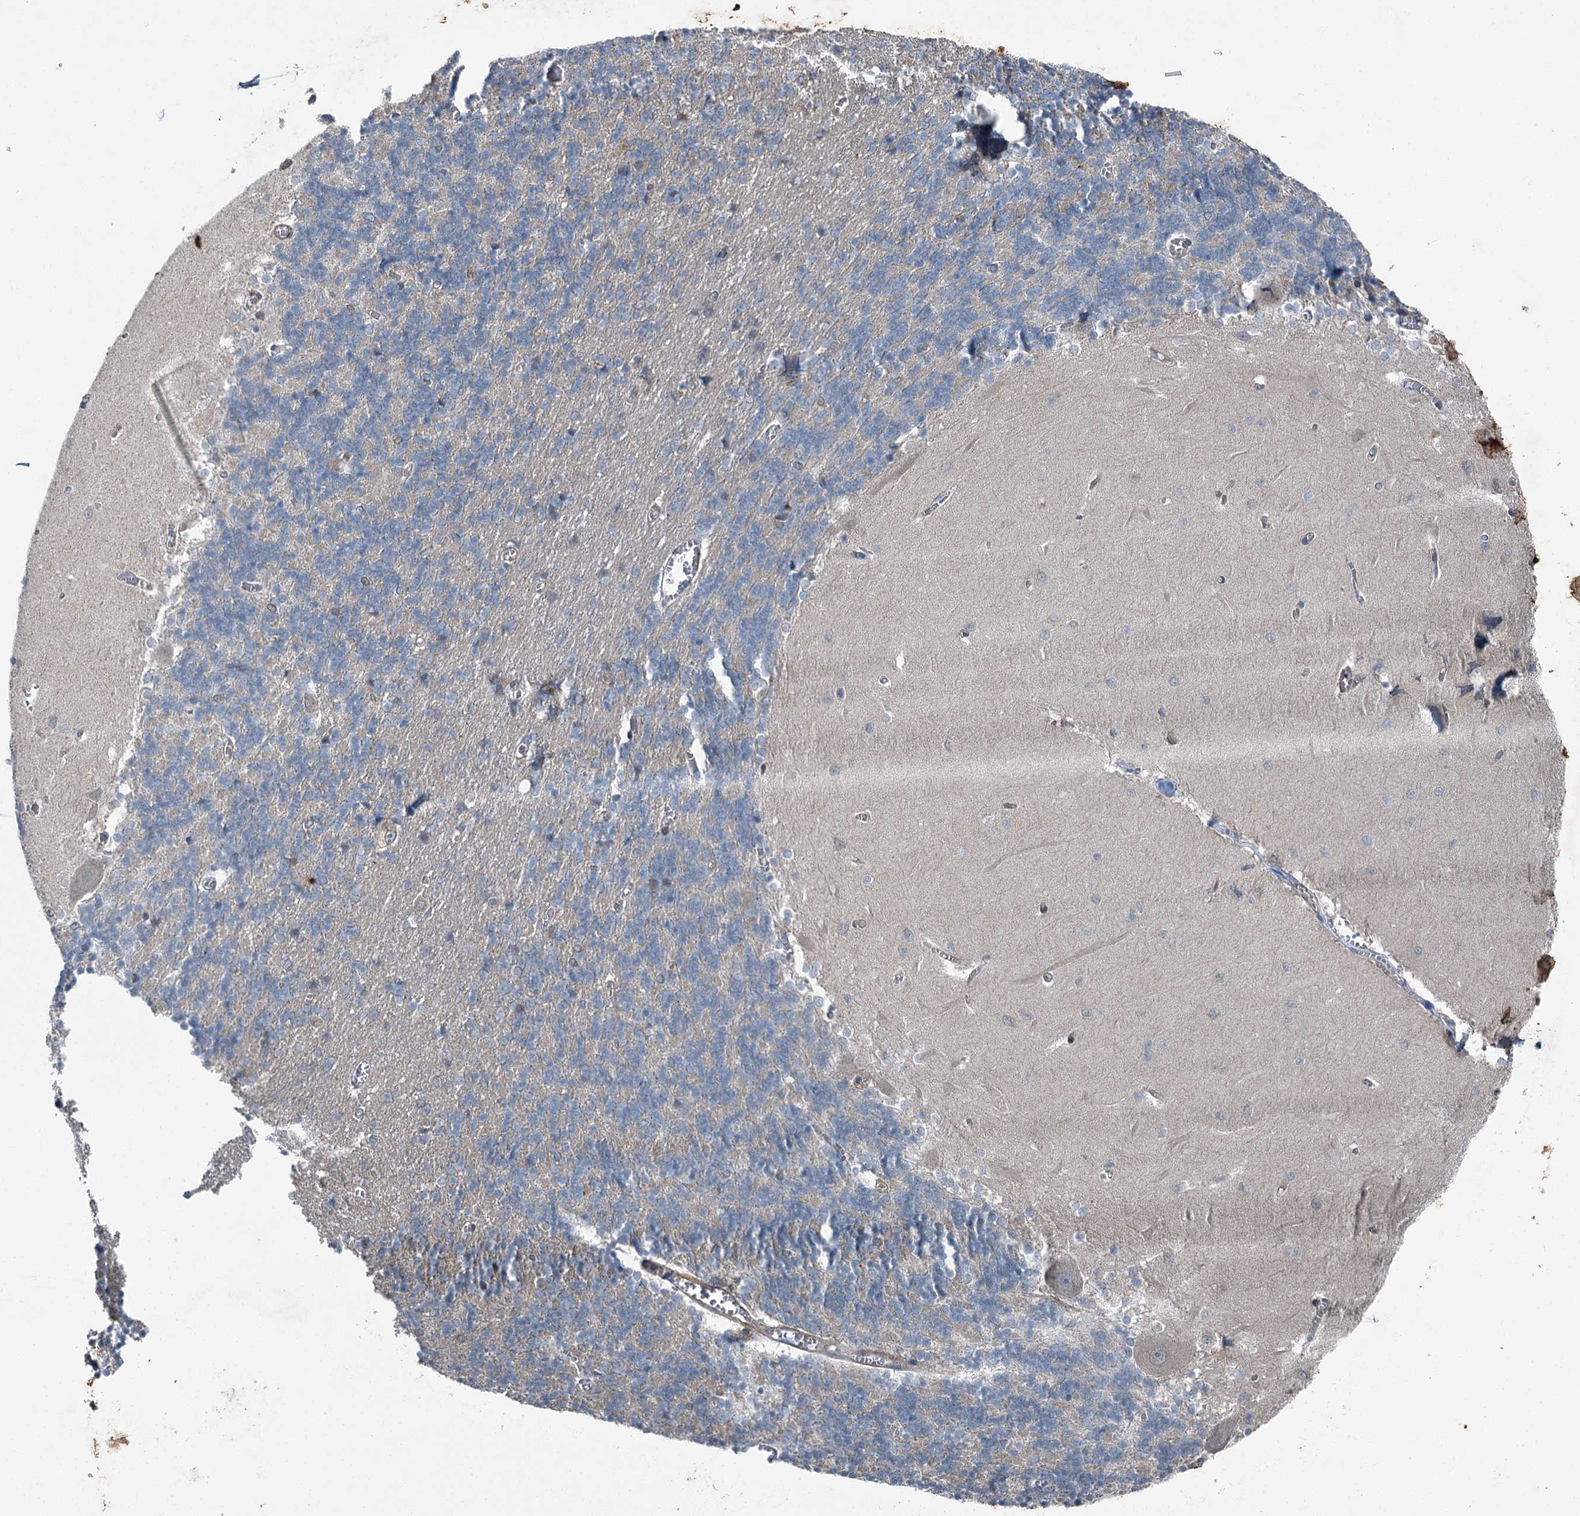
{"staining": {"intensity": "negative", "quantity": "none", "location": "none"}, "tissue": "cerebellum", "cell_type": "Cells in granular layer", "image_type": "normal", "snomed": [{"axis": "morphology", "description": "Normal tissue, NOS"}, {"axis": "topography", "description": "Cerebellum"}], "caption": "Photomicrograph shows no significant protein staining in cells in granular layer of benign cerebellum. (Brightfield microscopy of DAB IHC at high magnification).", "gene": "AXL", "patient": {"sex": "male", "age": 37}}